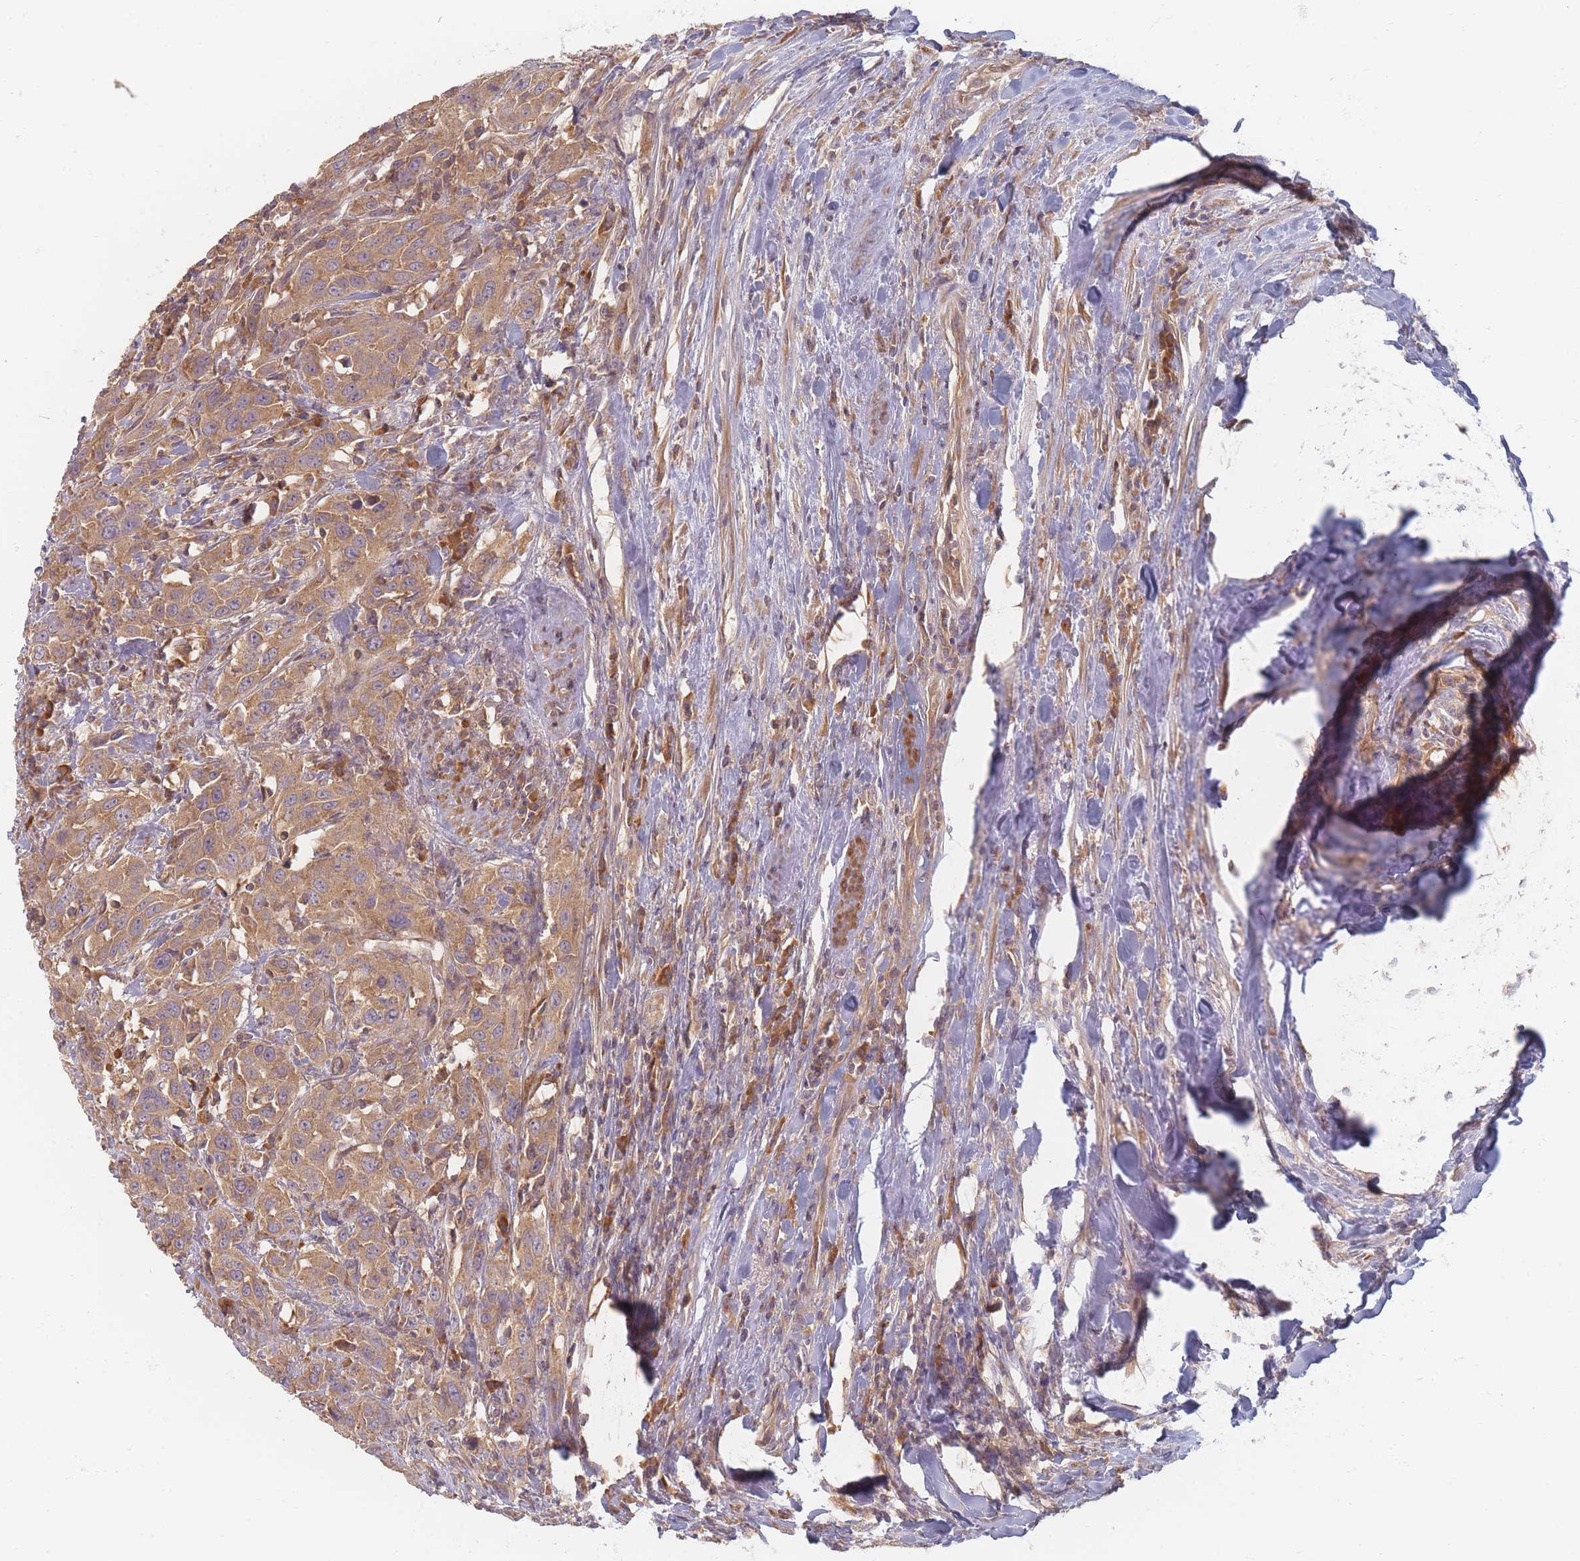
{"staining": {"intensity": "moderate", "quantity": ">75%", "location": "cytoplasmic/membranous"}, "tissue": "urothelial cancer", "cell_type": "Tumor cells", "image_type": "cancer", "snomed": [{"axis": "morphology", "description": "Urothelial carcinoma, High grade"}, {"axis": "topography", "description": "Urinary bladder"}], "caption": "A medium amount of moderate cytoplasmic/membranous expression is identified in approximately >75% of tumor cells in urothelial carcinoma (high-grade) tissue.", "gene": "SLC35F3", "patient": {"sex": "male", "age": 61}}